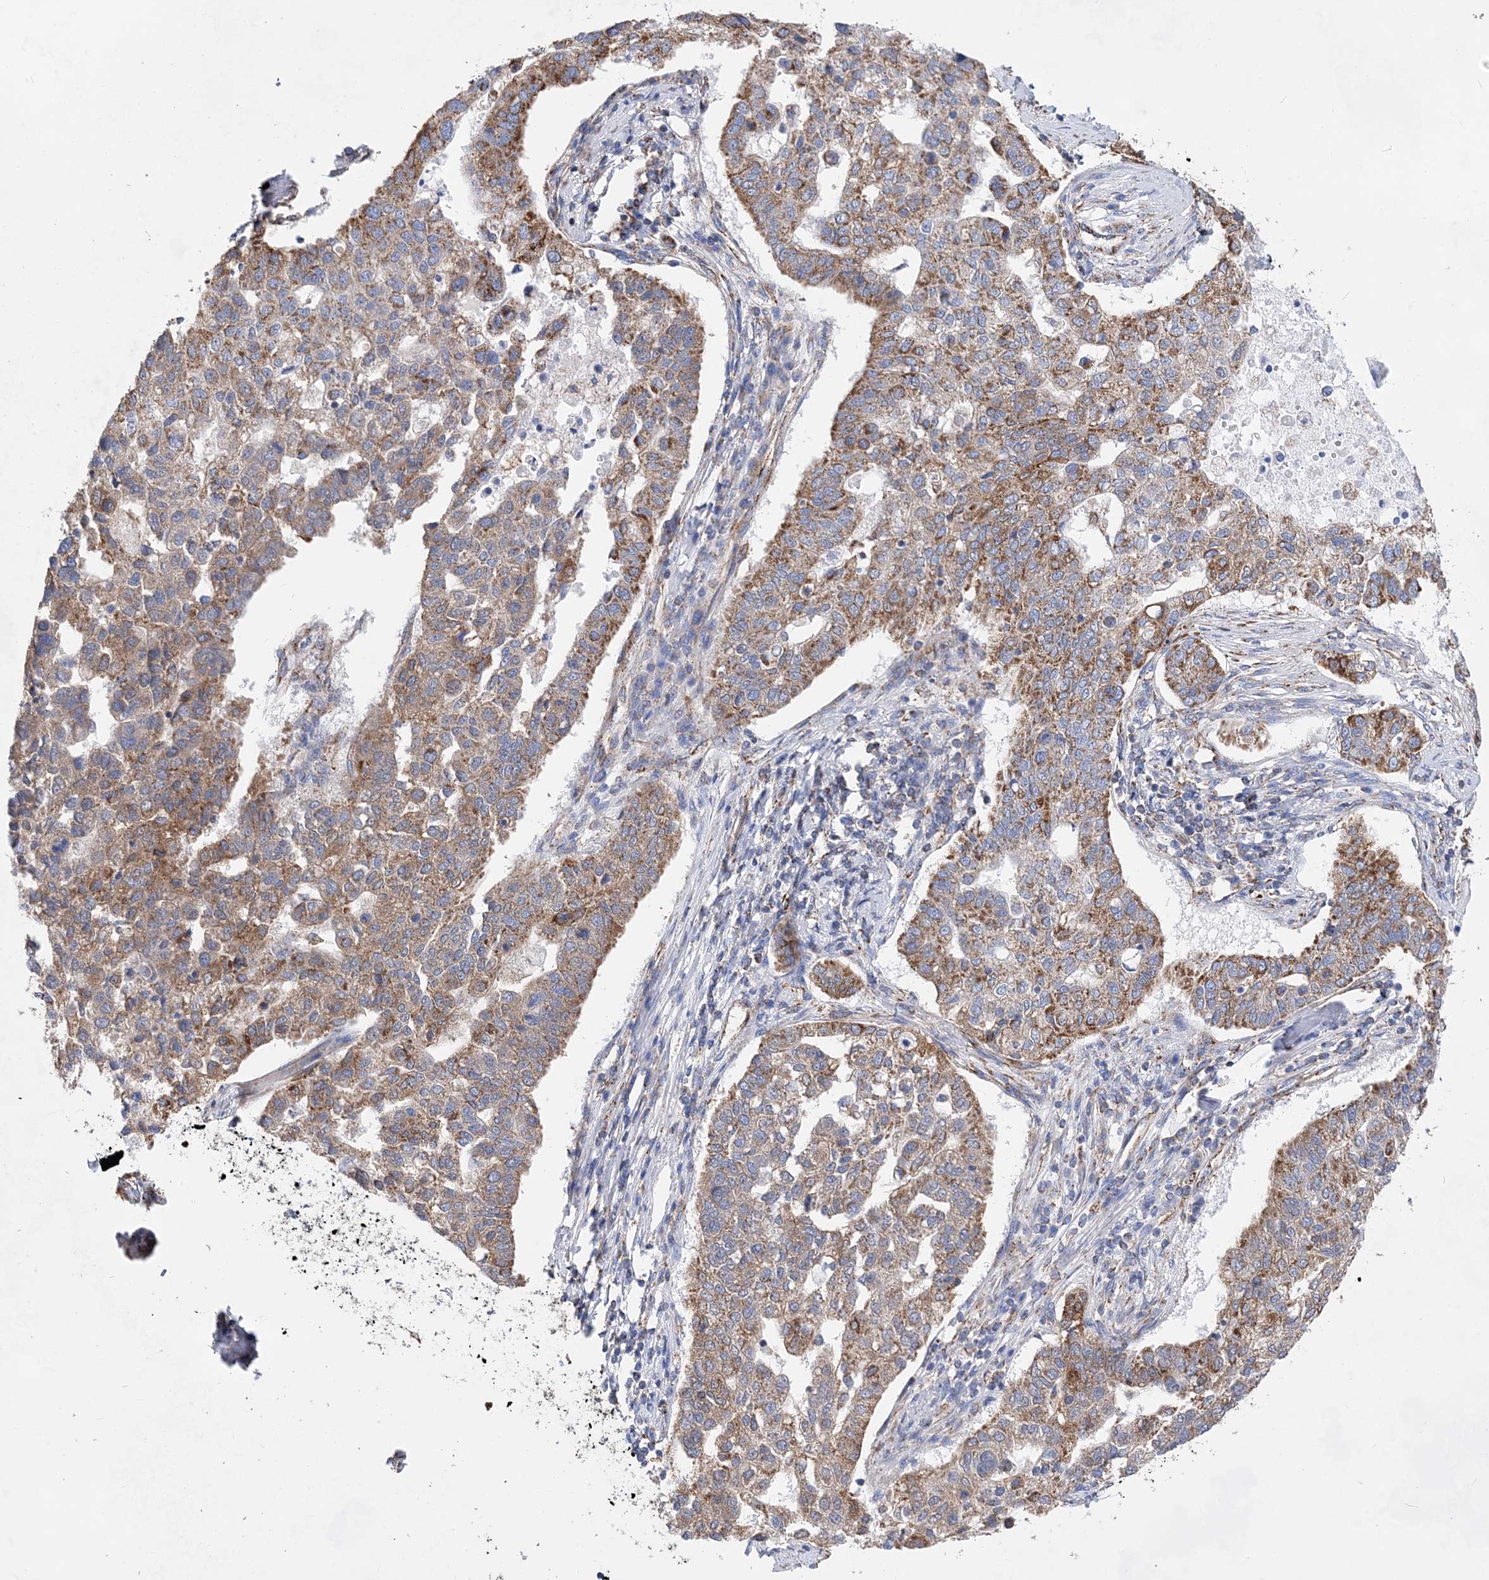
{"staining": {"intensity": "moderate", "quantity": ">75%", "location": "cytoplasmic/membranous"}, "tissue": "pancreatic cancer", "cell_type": "Tumor cells", "image_type": "cancer", "snomed": [{"axis": "morphology", "description": "Adenocarcinoma, NOS"}, {"axis": "topography", "description": "Pancreas"}], "caption": "Human pancreatic cancer stained with a brown dye demonstrates moderate cytoplasmic/membranous positive staining in about >75% of tumor cells.", "gene": "ACOT9", "patient": {"sex": "female", "age": 61}}